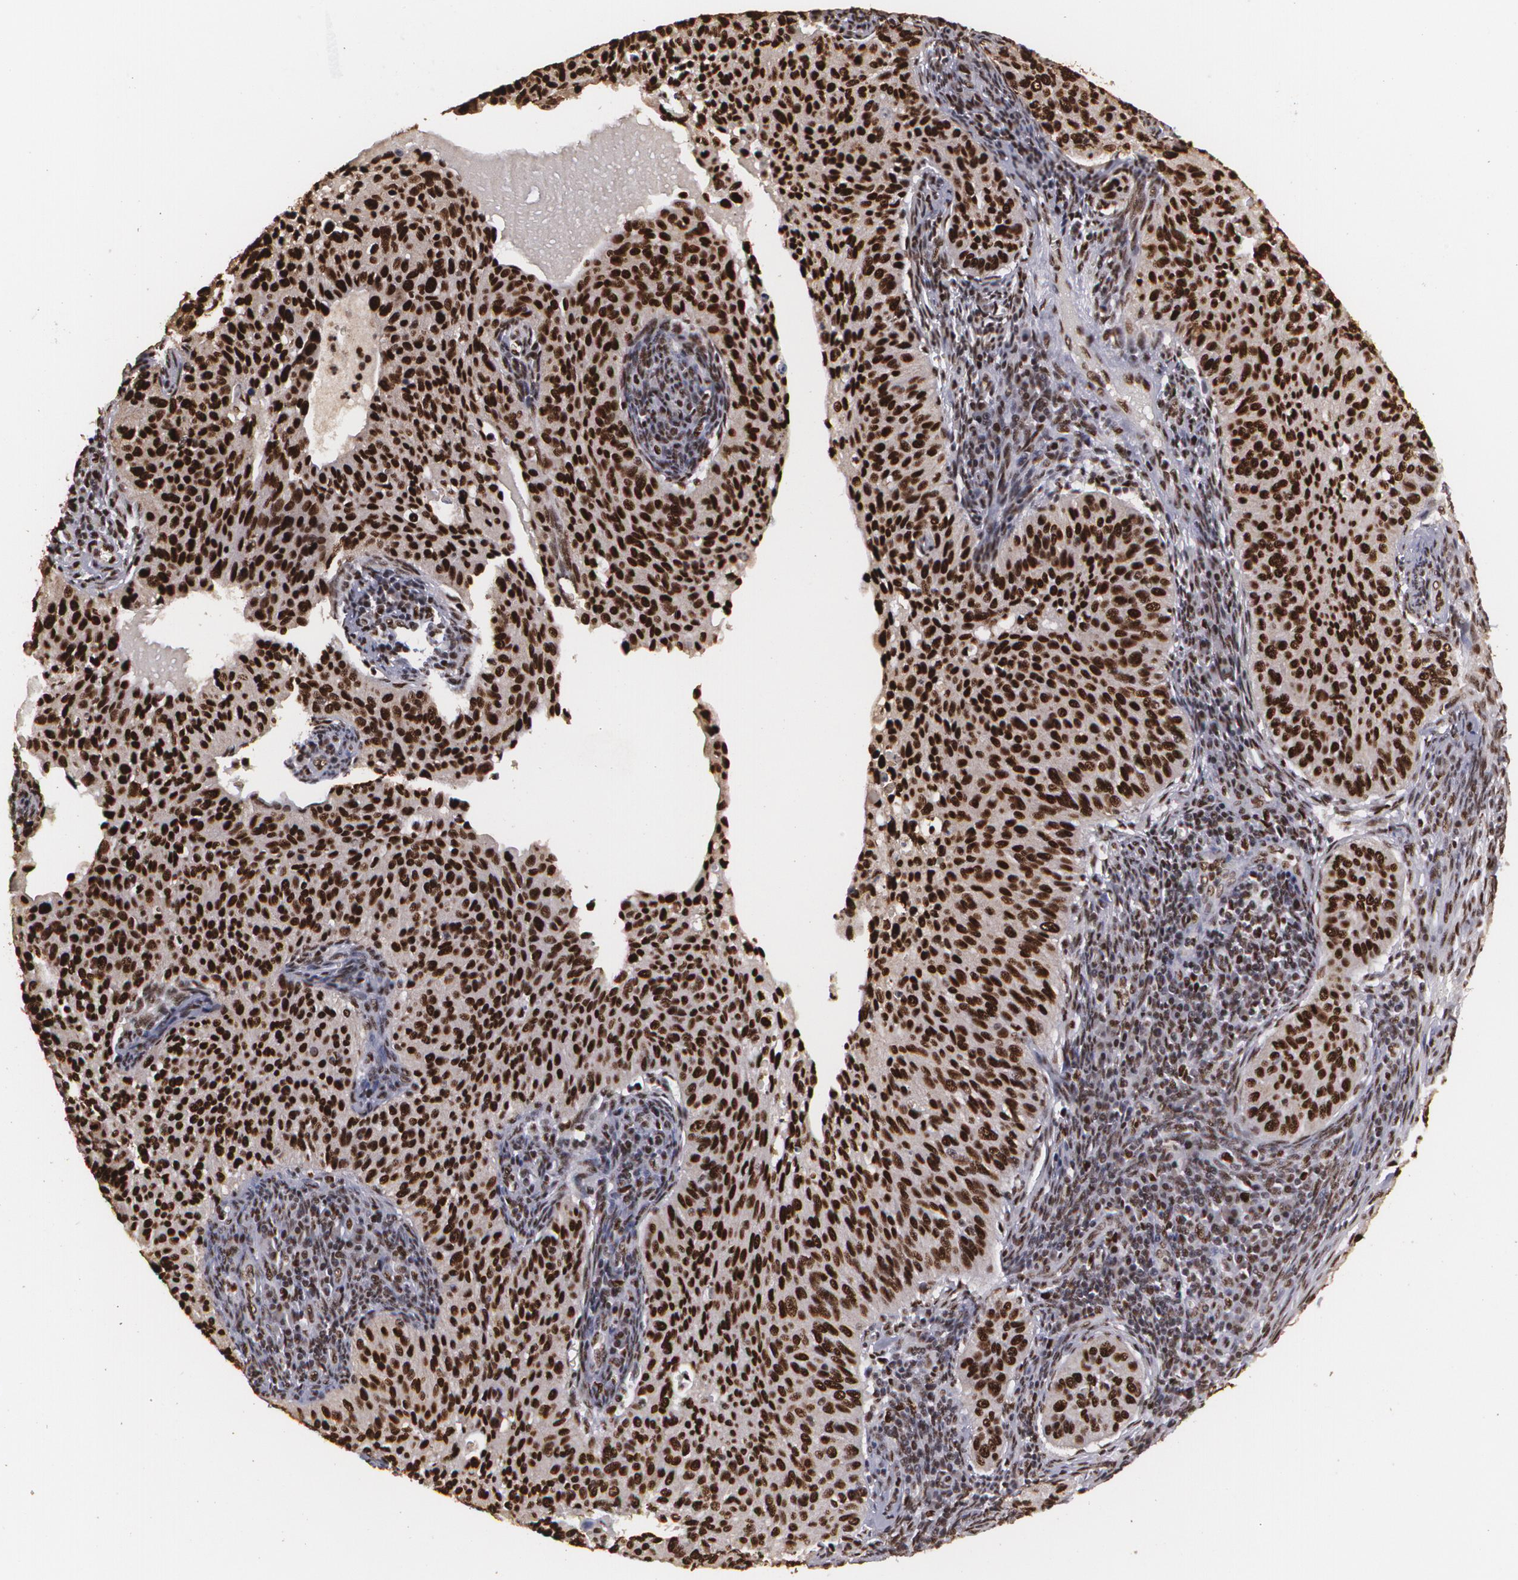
{"staining": {"intensity": "strong", "quantity": ">75%", "location": "cytoplasmic/membranous,nuclear"}, "tissue": "cervical cancer", "cell_type": "Tumor cells", "image_type": "cancer", "snomed": [{"axis": "morphology", "description": "Adenocarcinoma, NOS"}, {"axis": "topography", "description": "Cervix"}], "caption": "A micrograph of cervical cancer stained for a protein shows strong cytoplasmic/membranous and nuclear brown staining in tumor cells.", "gene": "RCOR1", "patient": {"sex": "female", "age": 29}}